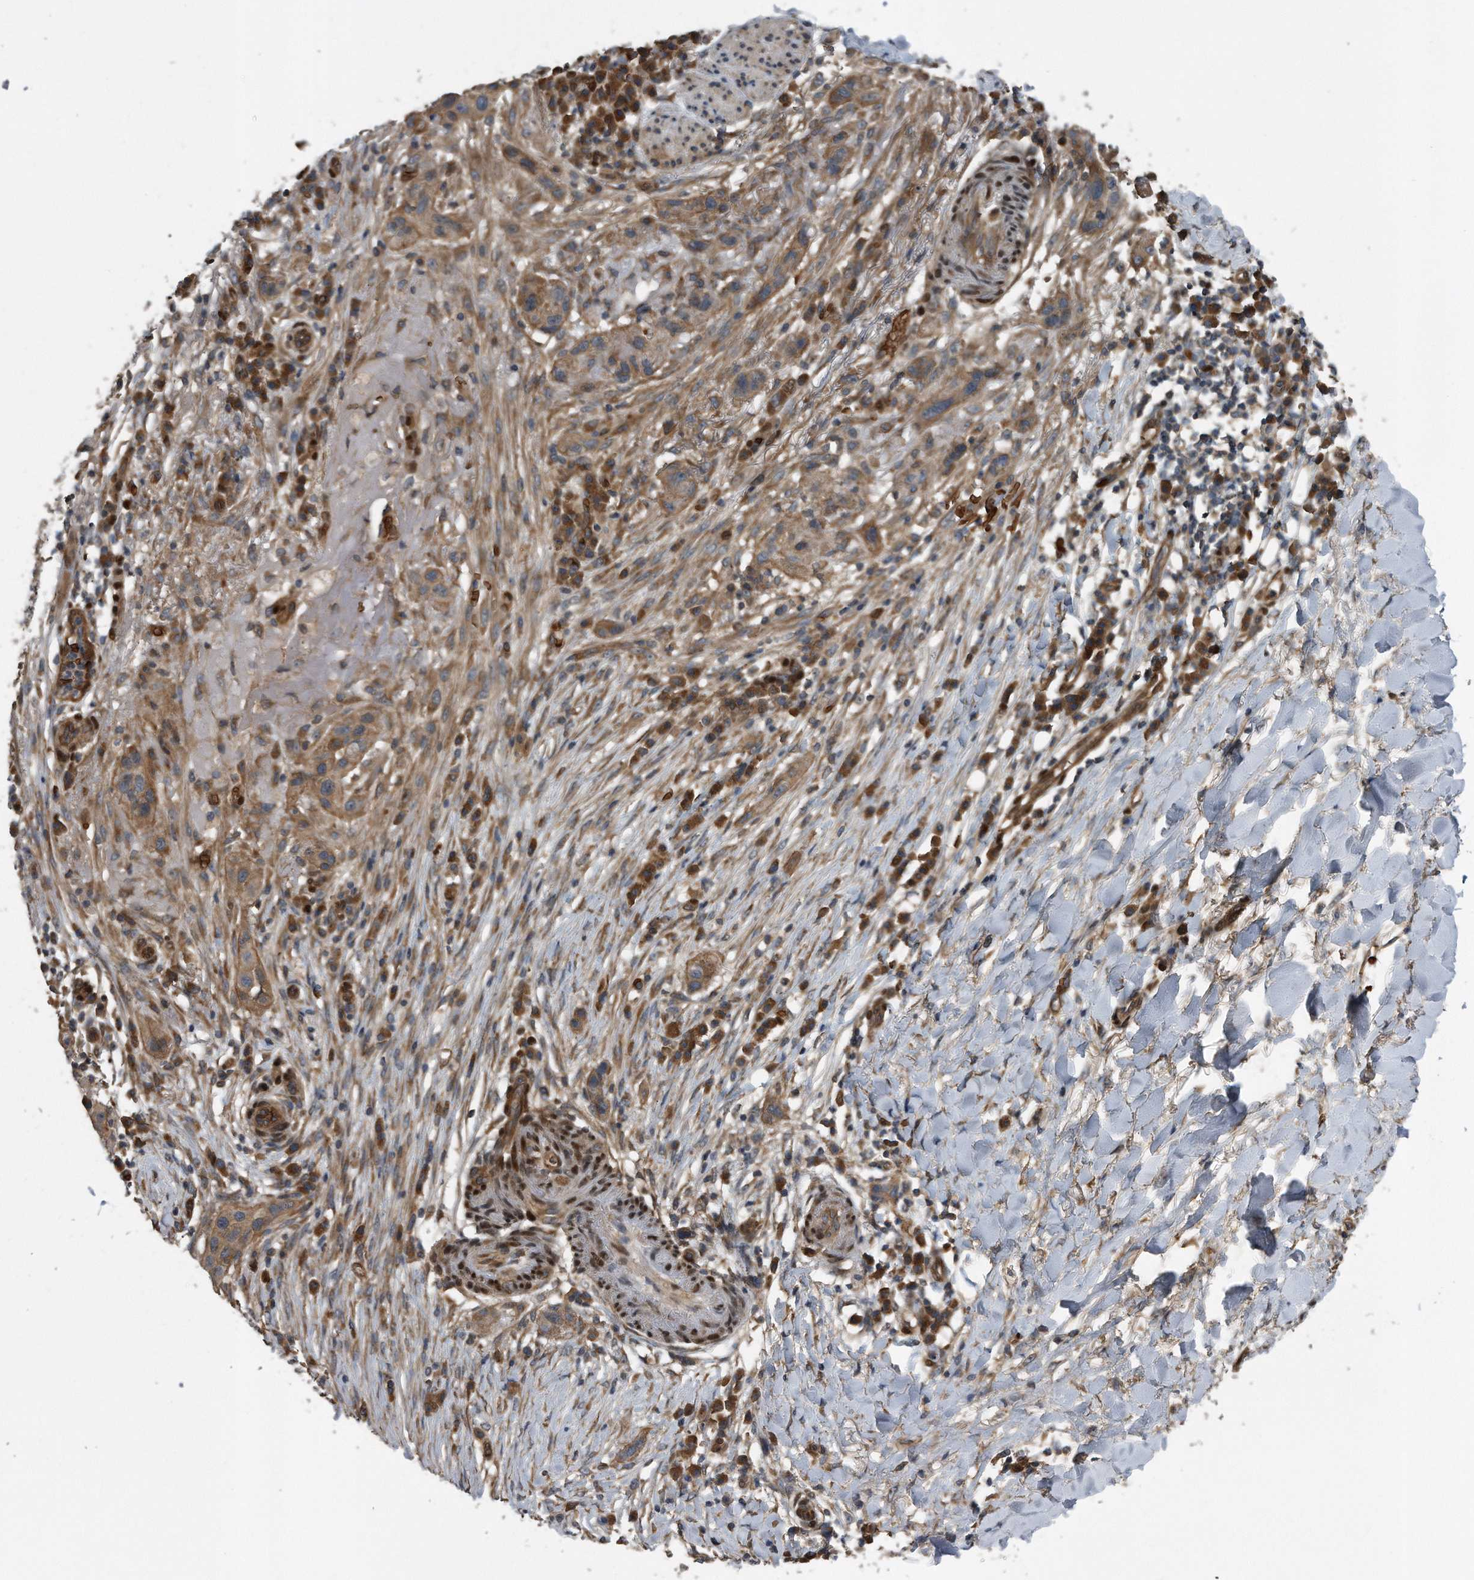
{"staining": {"intensity": "moderate", "quantity": ">75%", "location": "cytoplasmic/membranous"}, "tissue": "skin cancer", "cell_type": "Tumor cells", "image_type": "cancer", "snomed": [{"axis": "morphology", "description": "Normal tissue, NOS"}, {"axis": "morphology", "description": "Squamous cell carcinoma, NOS"}, {"axis": "topography", "description": "Skin"}], "caption": "Immunohistochemical staining of squamous cell carcinoma (skin) displays medium levels of moderate cytoplasmic/membranous protein staining in approximately >75% of tumor cells.", "gene": "ZNF79", "patient": {"sex": "female", "age": 96}}